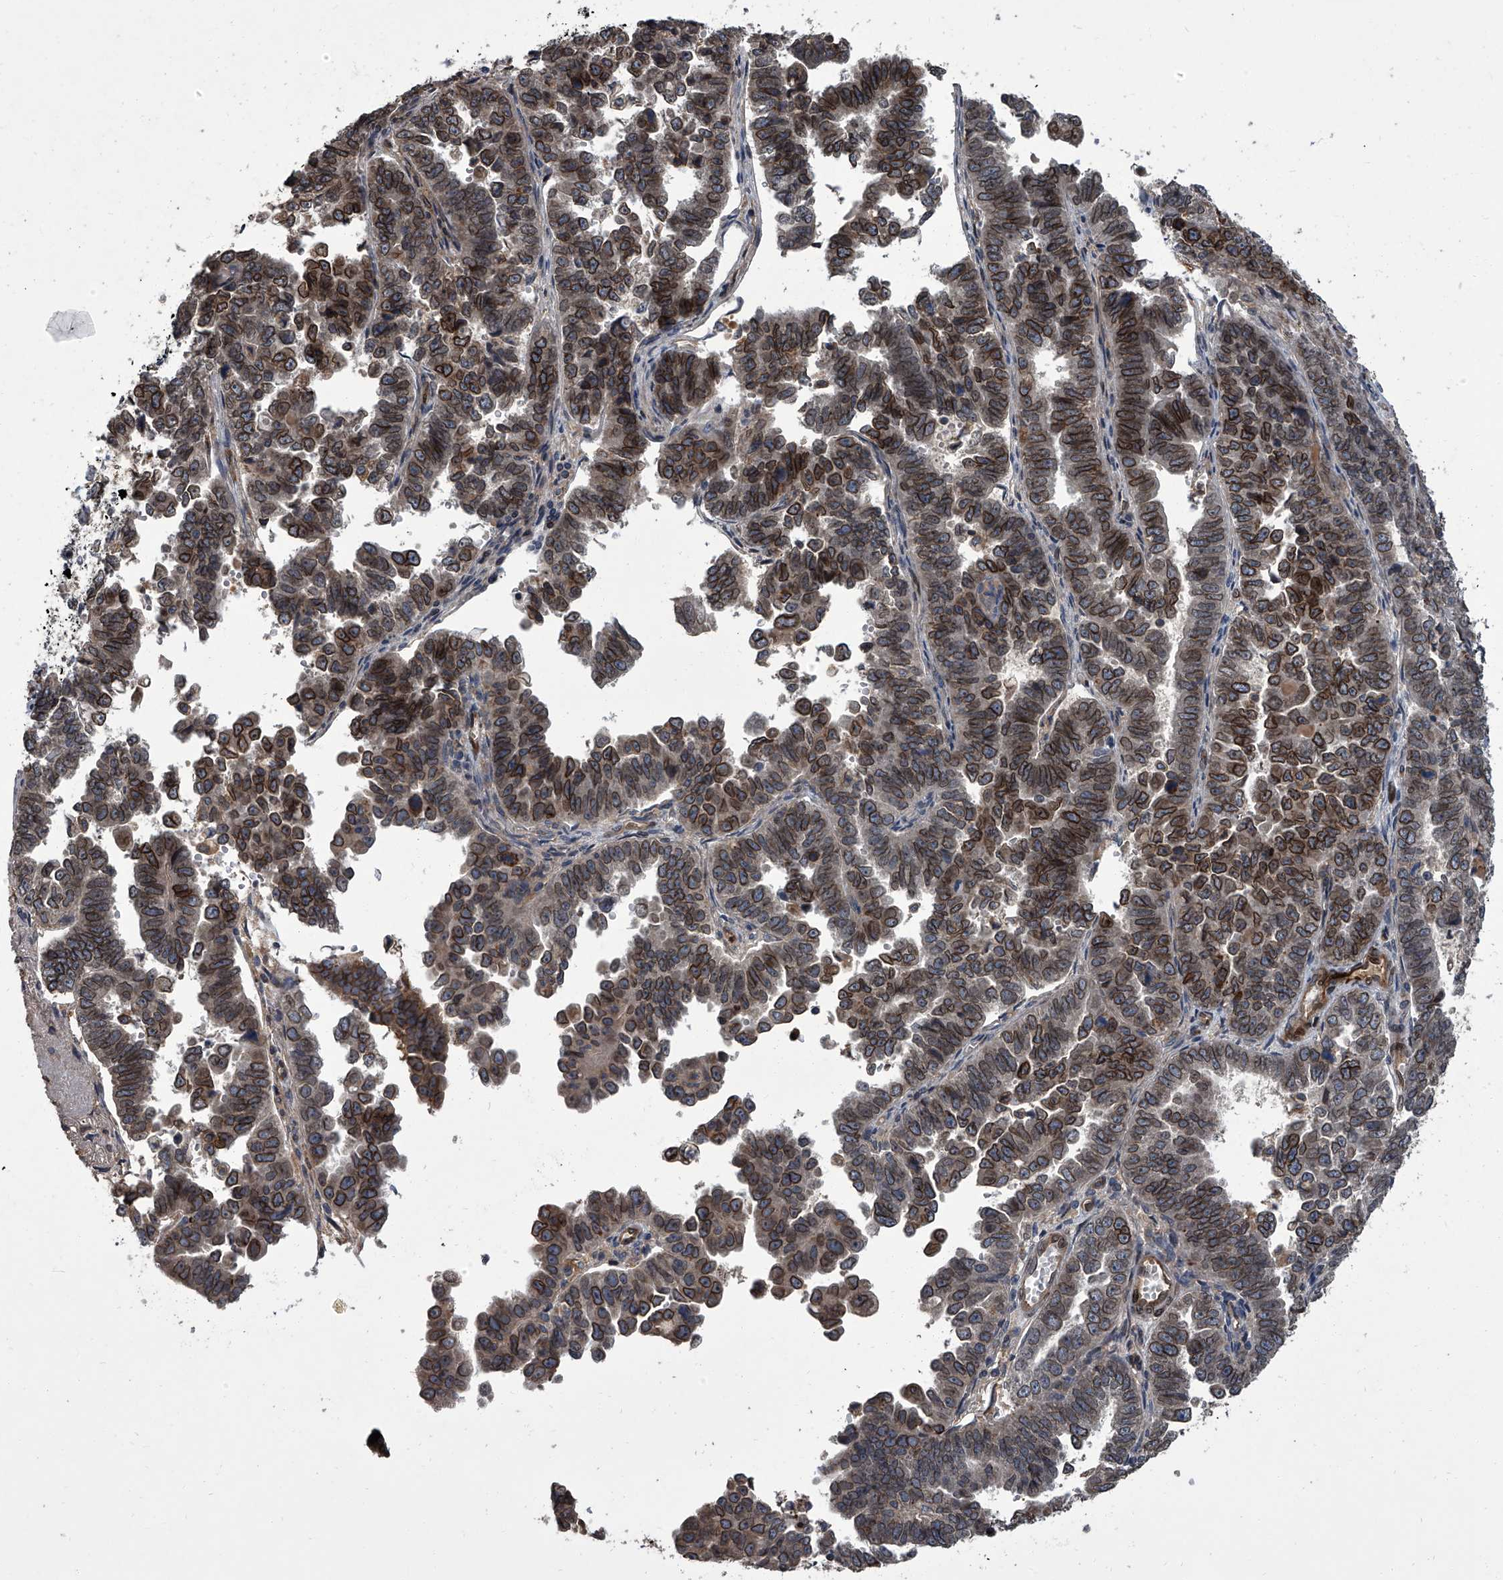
{"staining": {"intensity": "moderate", "quantity": ">75%", "location": "cytoplasmic/membranous,nuclear"}, "tissue": "endometrial cancer", "cell_type": "Tumor cells", "image_type": "cancer", "snomed": [{"axis": "morphology", "description": "Adenocarcinoma, NOS"}, {"axis": "topography", "description": "Endometrium"}], "caption": "Endometrial cancer (adenocarcinoma) stained with immunohistochemistry (IHC) exhibits moderate cytoplasmic/membranous and nuclear positivity in approximately >75% of tumor cells. The staining was performed using DAB (3,3'-diaminobenzidine) to visualize the protein expression in brown, while the nuclei were stained in blue with hematoxylin (Magnification: 20x).", "gene": "LRRC8C", "patient": {"sex": "female", "age": 75}}